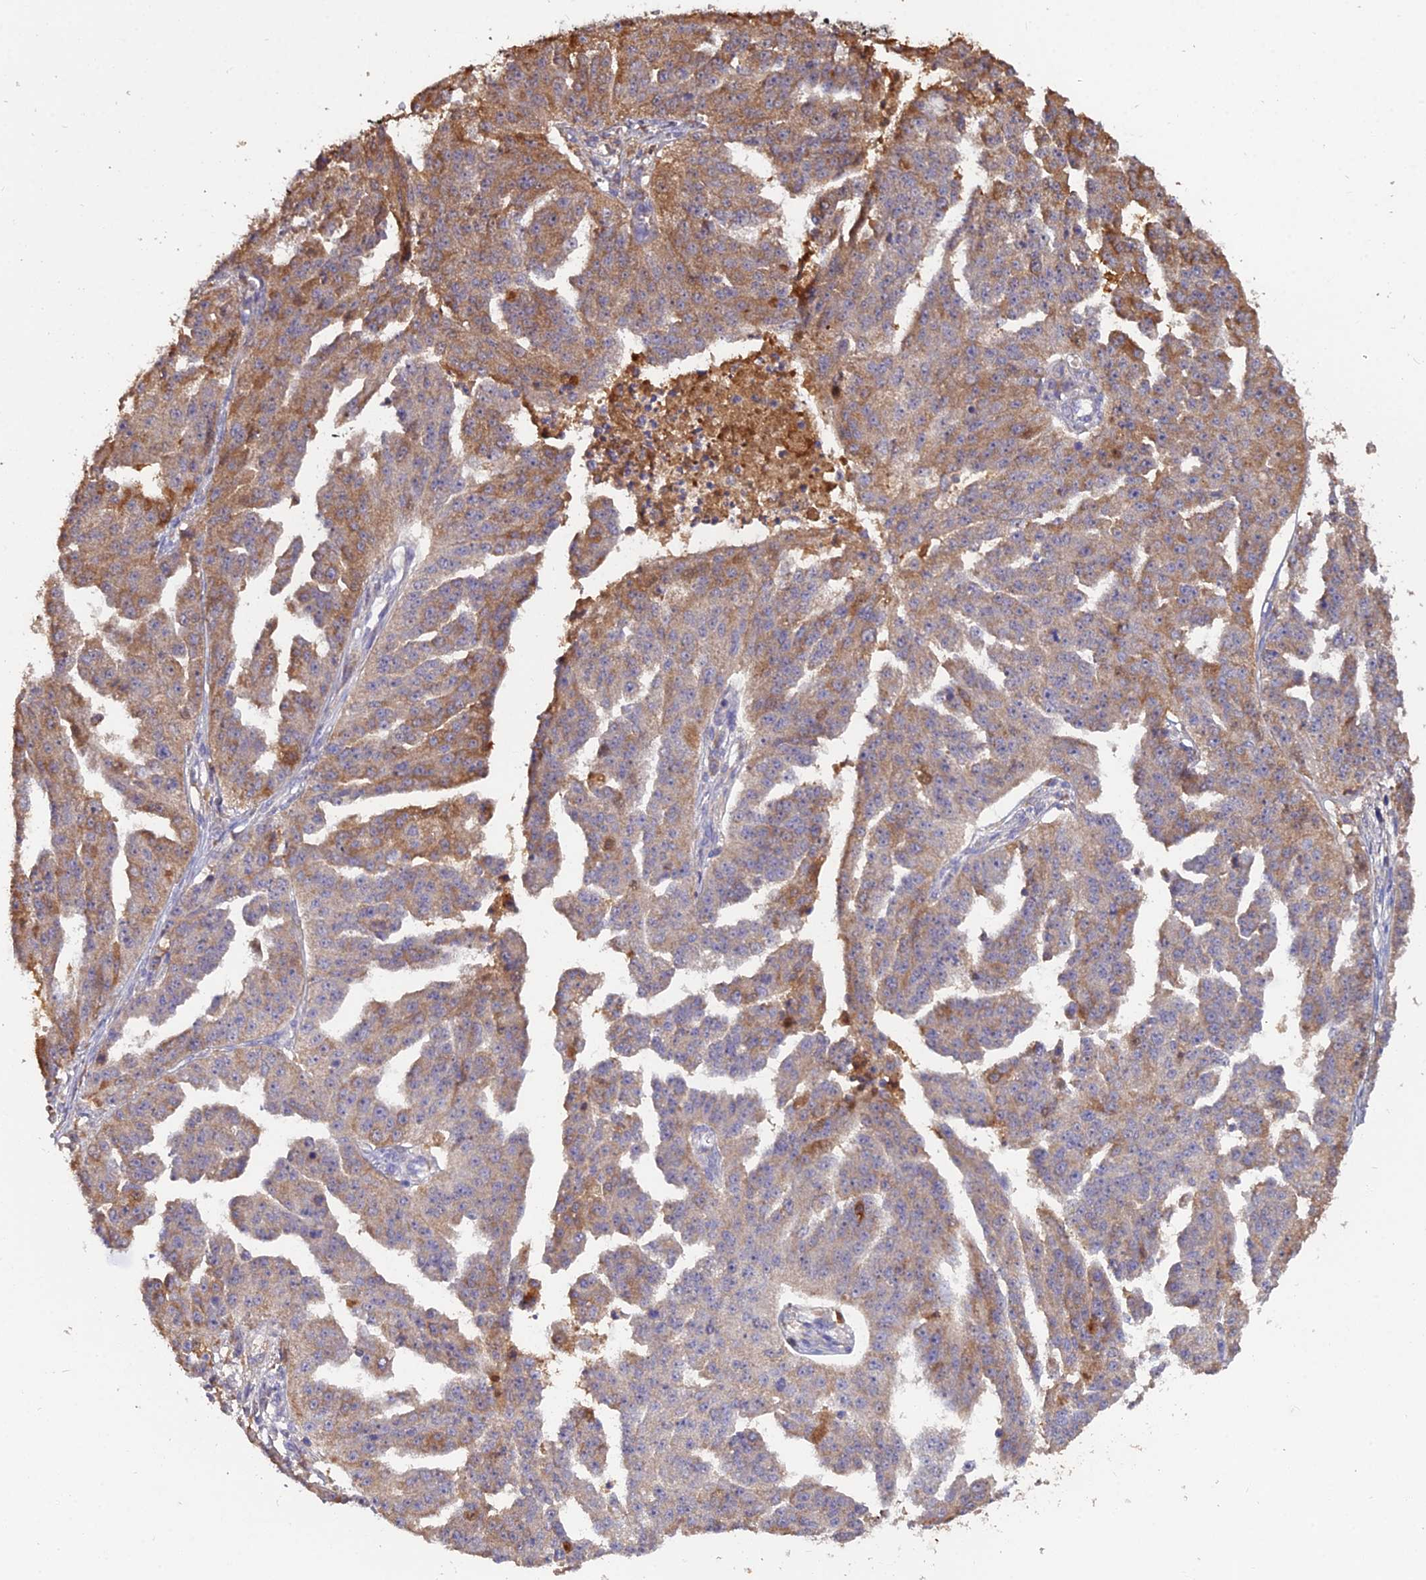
{"staining": {"intensity": "moderate", "quantity": "25%-75%", "location": "cytoplasmic/membranous"}, "tissue": "ovarian cancer", "cell_type": "Tumor cells", "image_type": "cancer", "snomed": [{"axis": "morphology", "description": "Cystadenocarcinoma, serous, NOS"}, {"axis": "topography", "description": "Ovary"}], "caption": "Immunohistochemical staining of ovarian cancer displays medium levels of moderate cytoplasmic/membranous protein expression in approximately 25%-75% of tumor cells.", "gene": "KCTD16", "patient": {"sex": "female", "age": 58}}